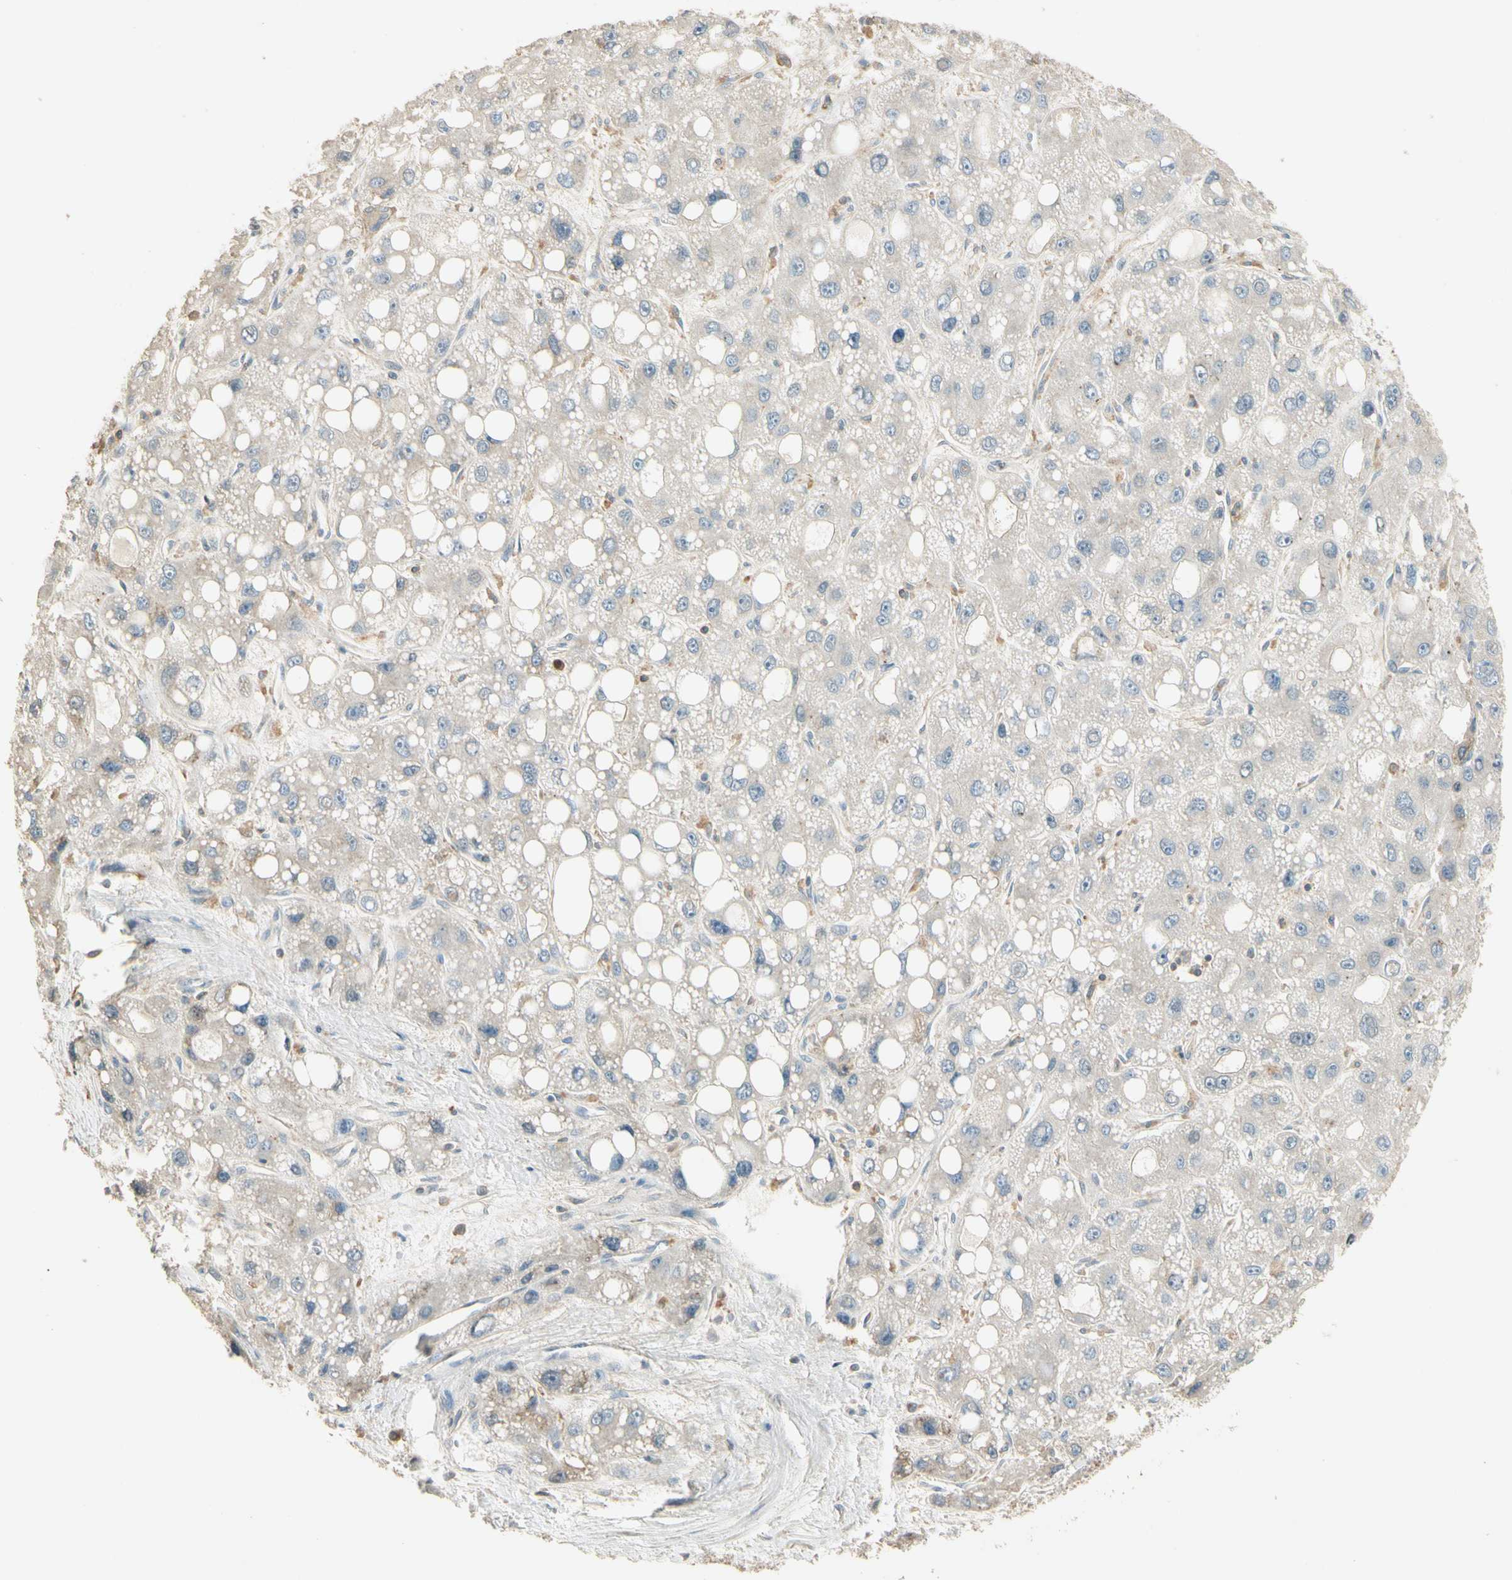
{"staining": {"intensity": "negative", "quantity": "none", "location": "none"}, "tissue": "liver cancer", "cell_type": "Tumor cells", "image_type": "cancer", "snomed": [{"axis": "morphology", "description": "Carcinoma, Hepatocellular, NOS"}, {"axis": "topography", "description": "Liver"}], "caption": "An image of liver hepatocellular carcinoma stained for a protein exhibits no brown staining in tumor cells.", "gene": "PLXNA1", "patient": {"sex": "male", "age": 55}}